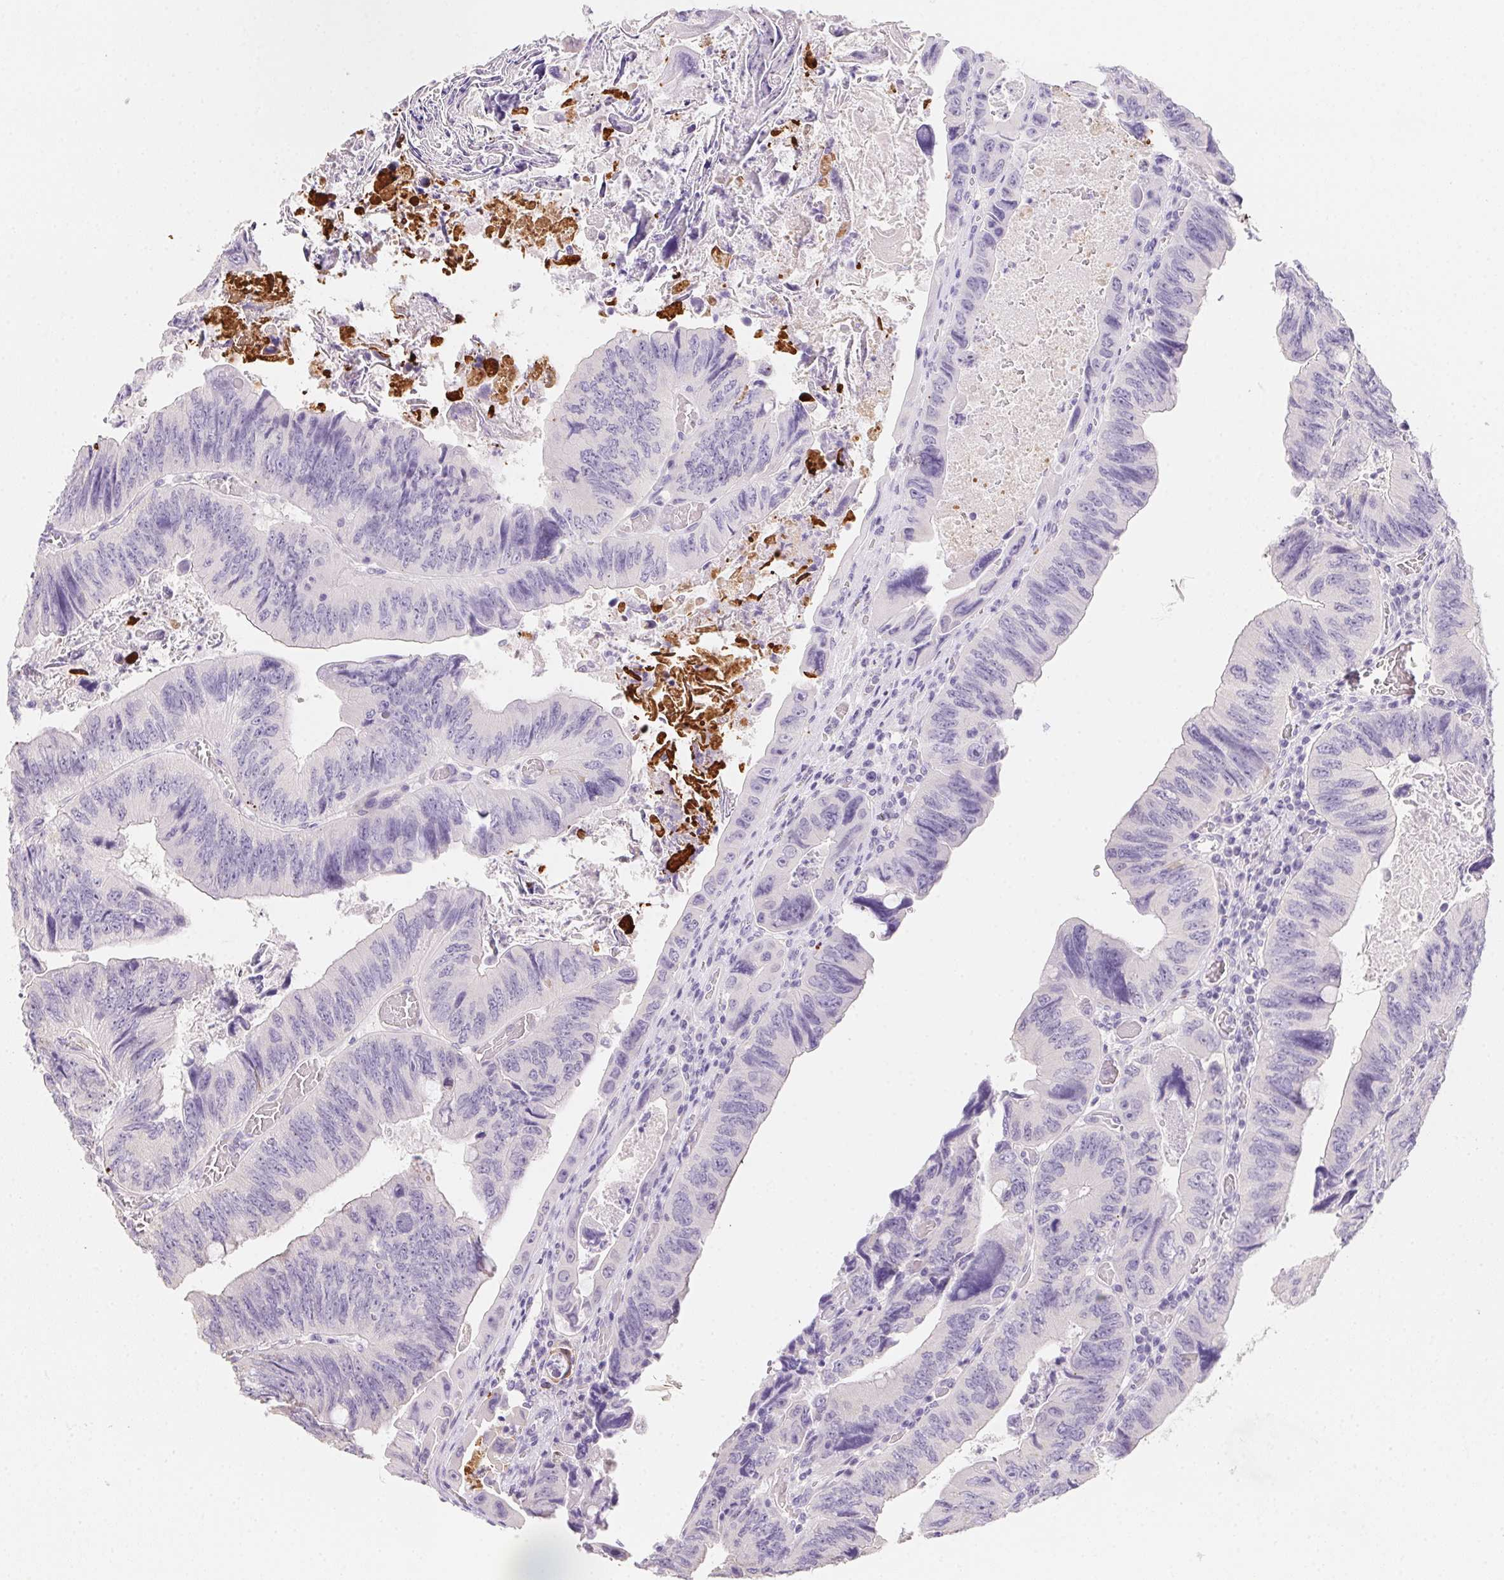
{"staining": {"intensity": "negative", "quantity": "none", "location": "none"}, "tissue": "colorectal cancer", "cell_type": "Tumor cells", "image_type": "cancer", "snomed": [{"axis": "morphology", "description": "Adenocarcinoma, NOS"}, {"axis": "topography", "description": "Colon"}], "caption": "There is no significant positivity in tumor cells of adenocarcinoma (colorectal).", "gene": "MYL4", "patient": {"sex": "female", "age": 84}}